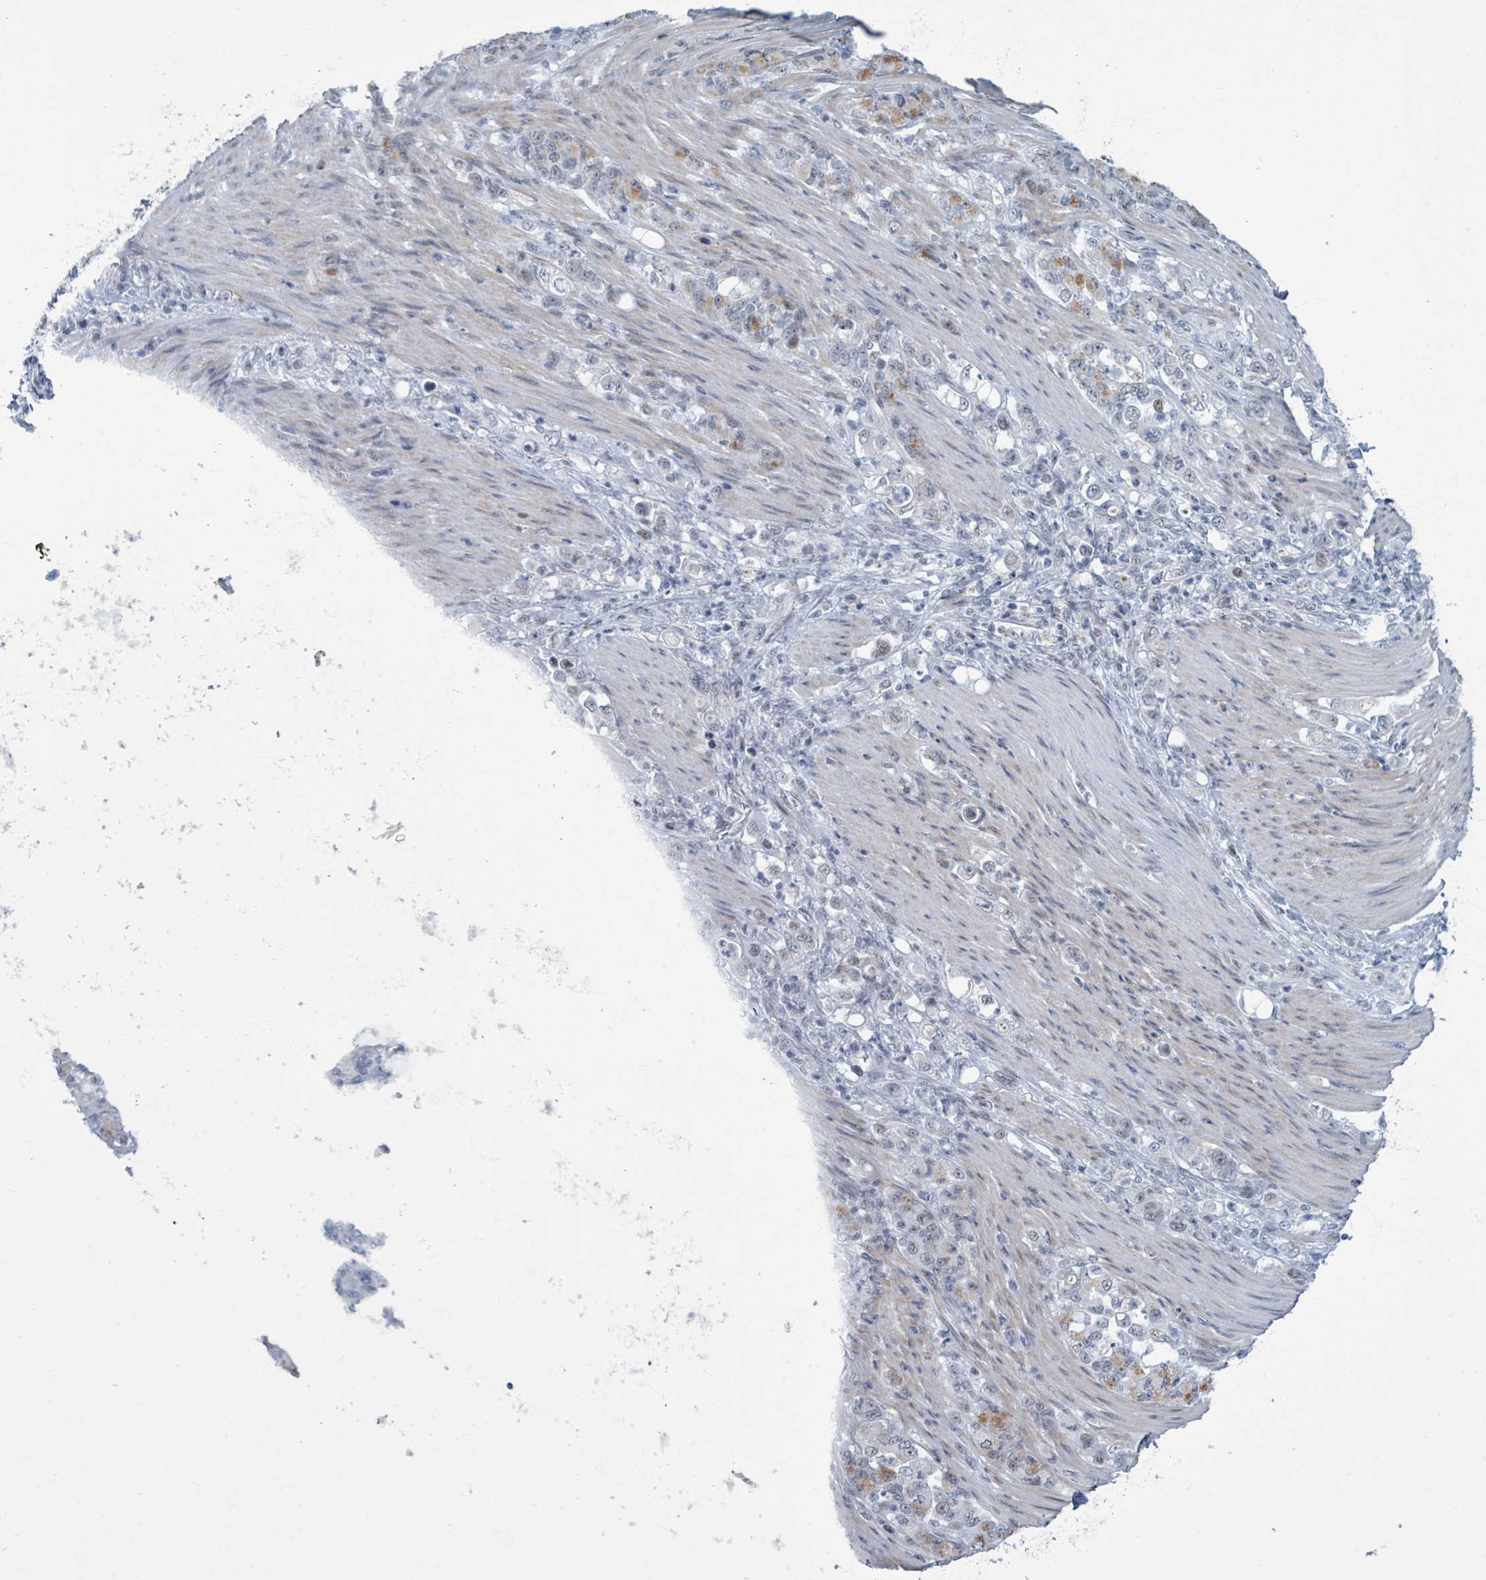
{"staining": {"intensity": "negative", "quantity": "none", "location": "none"}, "tissue": "stomach cancer", "cell_type": "Tumor cells", "image_type": "cancer", "snomed": [{"axis": "morphology", "description": "Adenocarcinoma, NOS"}, {"axis": "topography", "description": "Stomach"}], "caption": "IHC micrograph of neoplastic tissue: adenocarcinoma (stomach) stained with DAB exhibits no significant protein expression in tumor cells. Nuclei are stained in blue.", "gene": "CT45A5", "patient": {"sex": "female", "age": 79}}